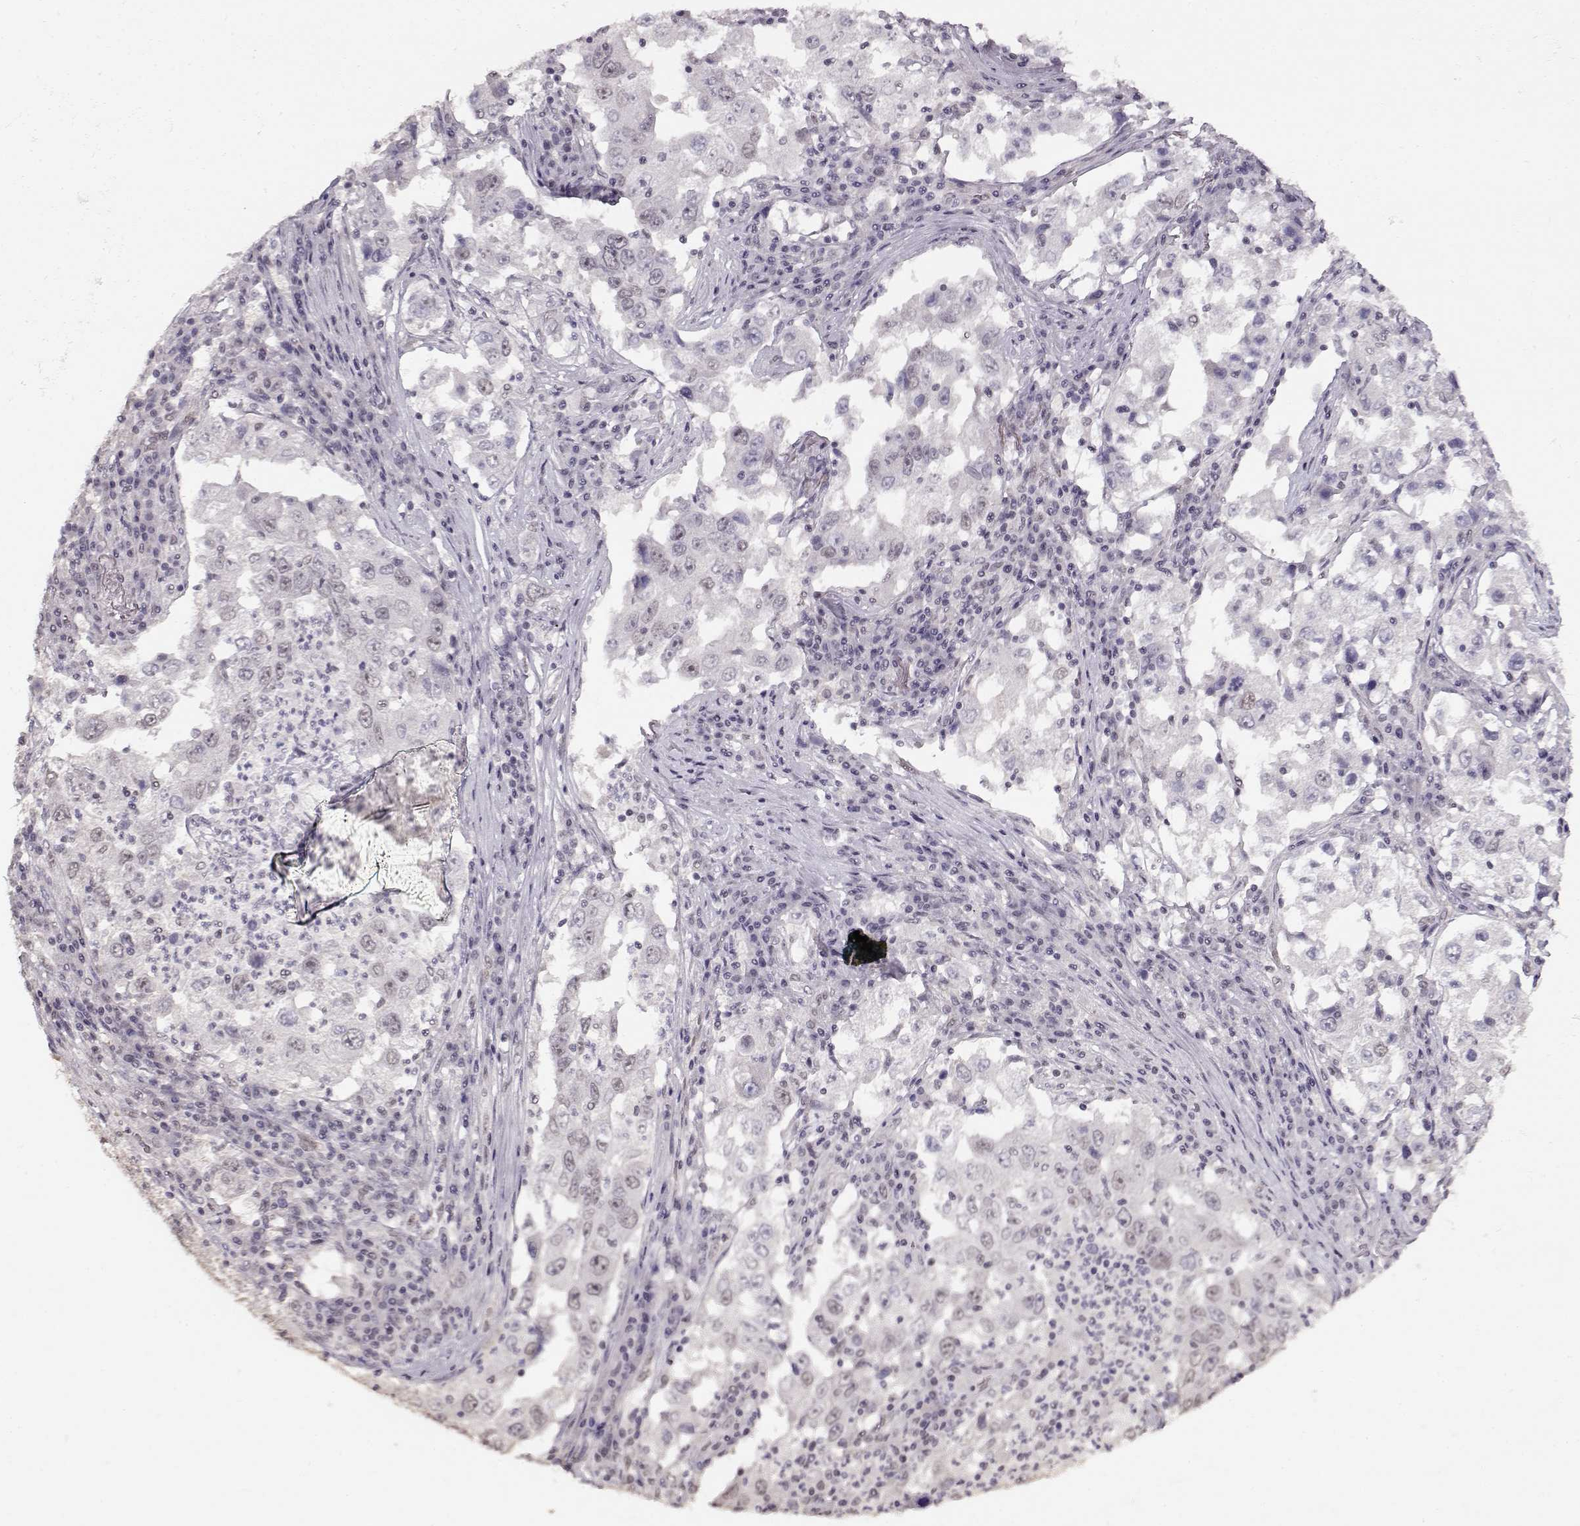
{"staining": {"intensity": "weak", "quantity": "<25%", "location": "nuclear"}, "tissue": "lung cancer", "cell_type": "Tumor cells", "image_type": "cancer", "snomed": [{"axis": "morphology", "description": "Adenocarcinoma, NOS"}, {"axis": "topography", "description": "Lung"}], "caption": "High power microscopy micrograph of an immunohistochemistry photomicrograph of adenocarcinoma (lung), revealing no significant positivity in tumor cells.", "gene": "PCP4", "patient": {"sex": "male", "age": 73}}